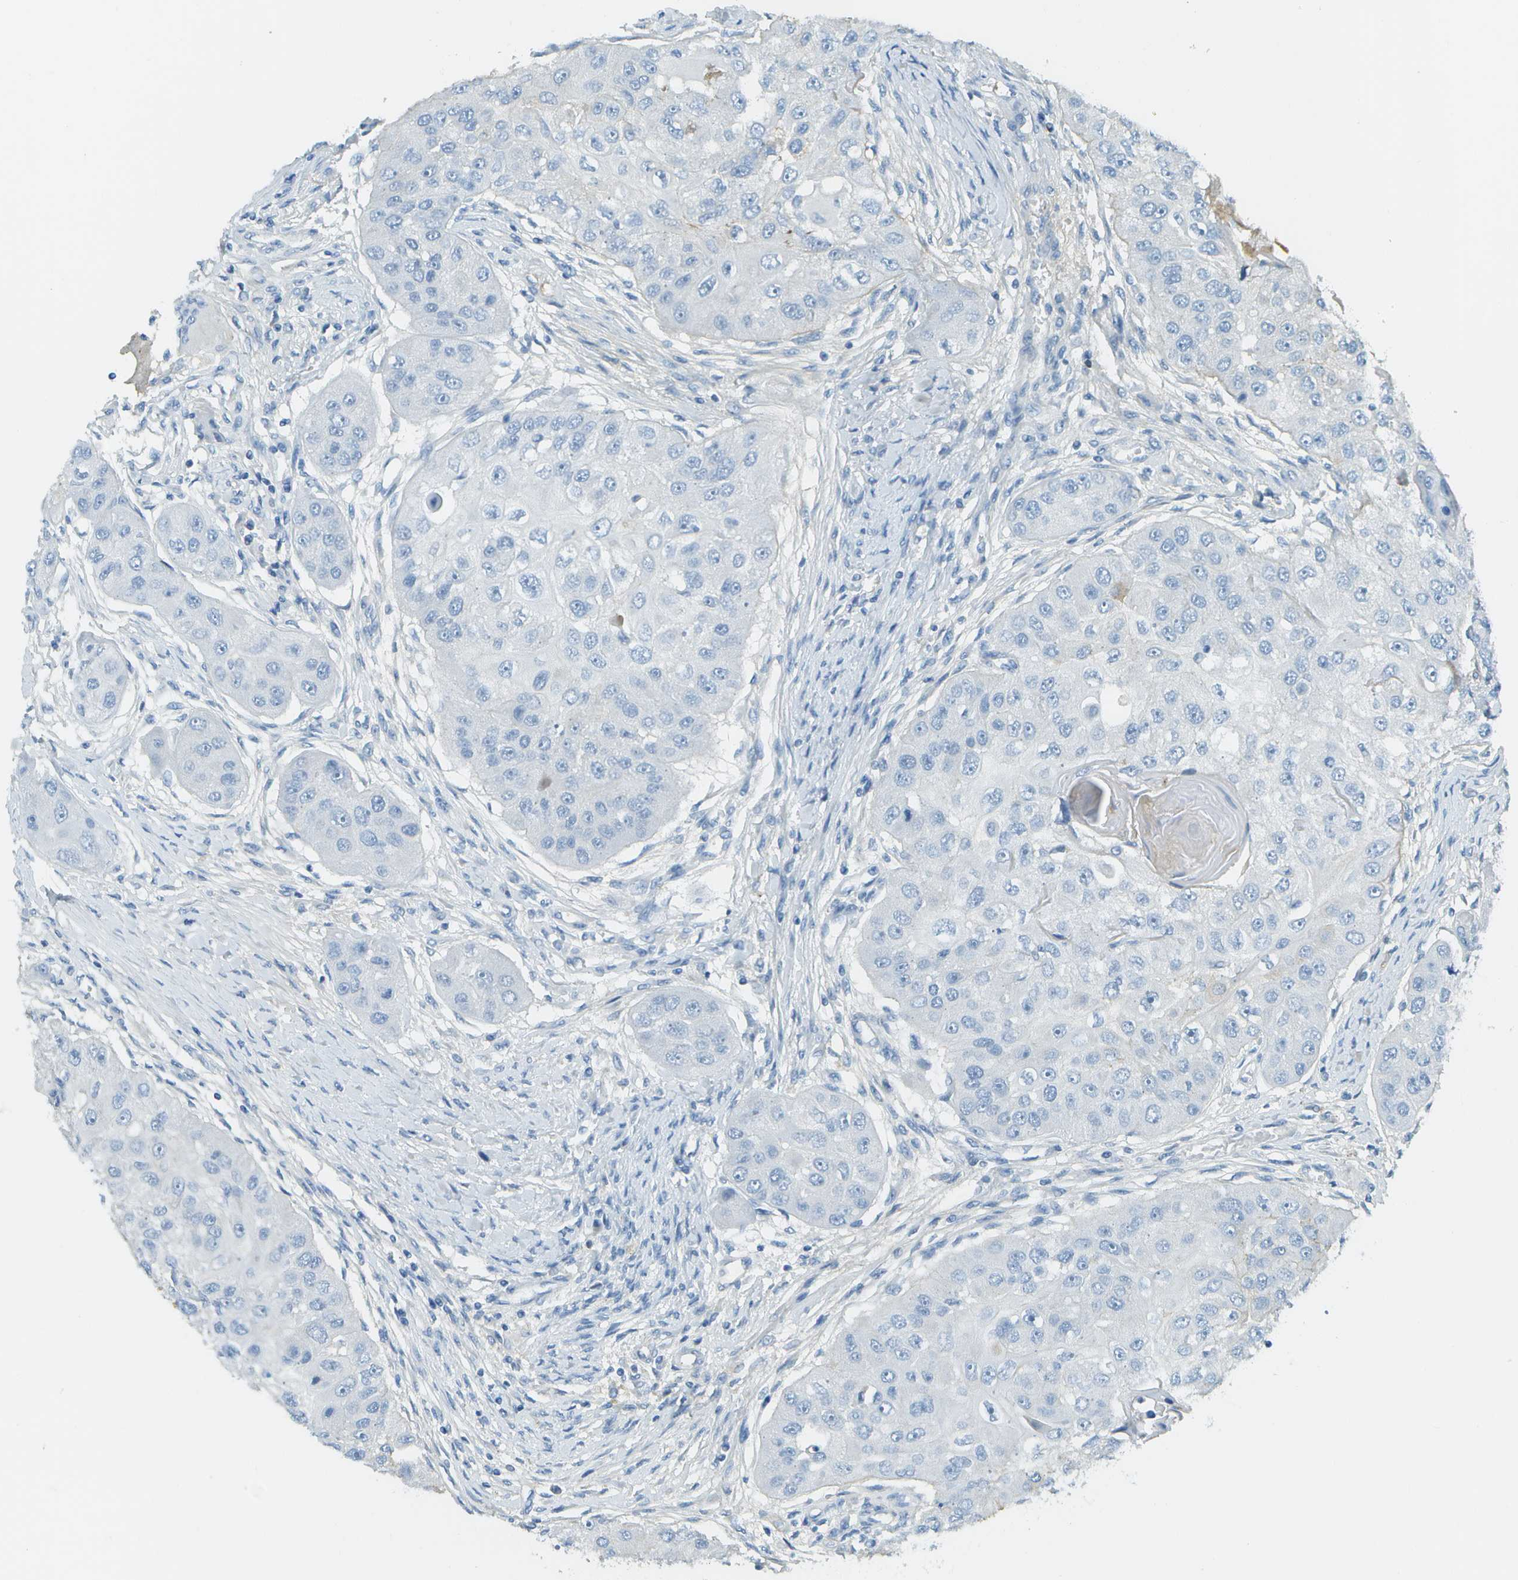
{"staining": {"intensity": "negative", "quantity": "none", "location": "none"}, "tissue": "head and neck cancer", "cell_type": "Tumor cells", "image_type": "cancer", "snomed": [{"axis": "morphology", "description": "Normal tissue, NOS"}, {"axis": "morphology", "description": "Squamous cell carcinoma, NOS"}, {"axis": "topography", "description": "Skeletal muscle"}, {"axis": "topography", "description": "Head-Neck"}], "caption": "A histopathology image of human head and neck cancer is negative for staining in tumor cells.", "gene": "C1S", "patient": {"sex": "male", "age": 51}}